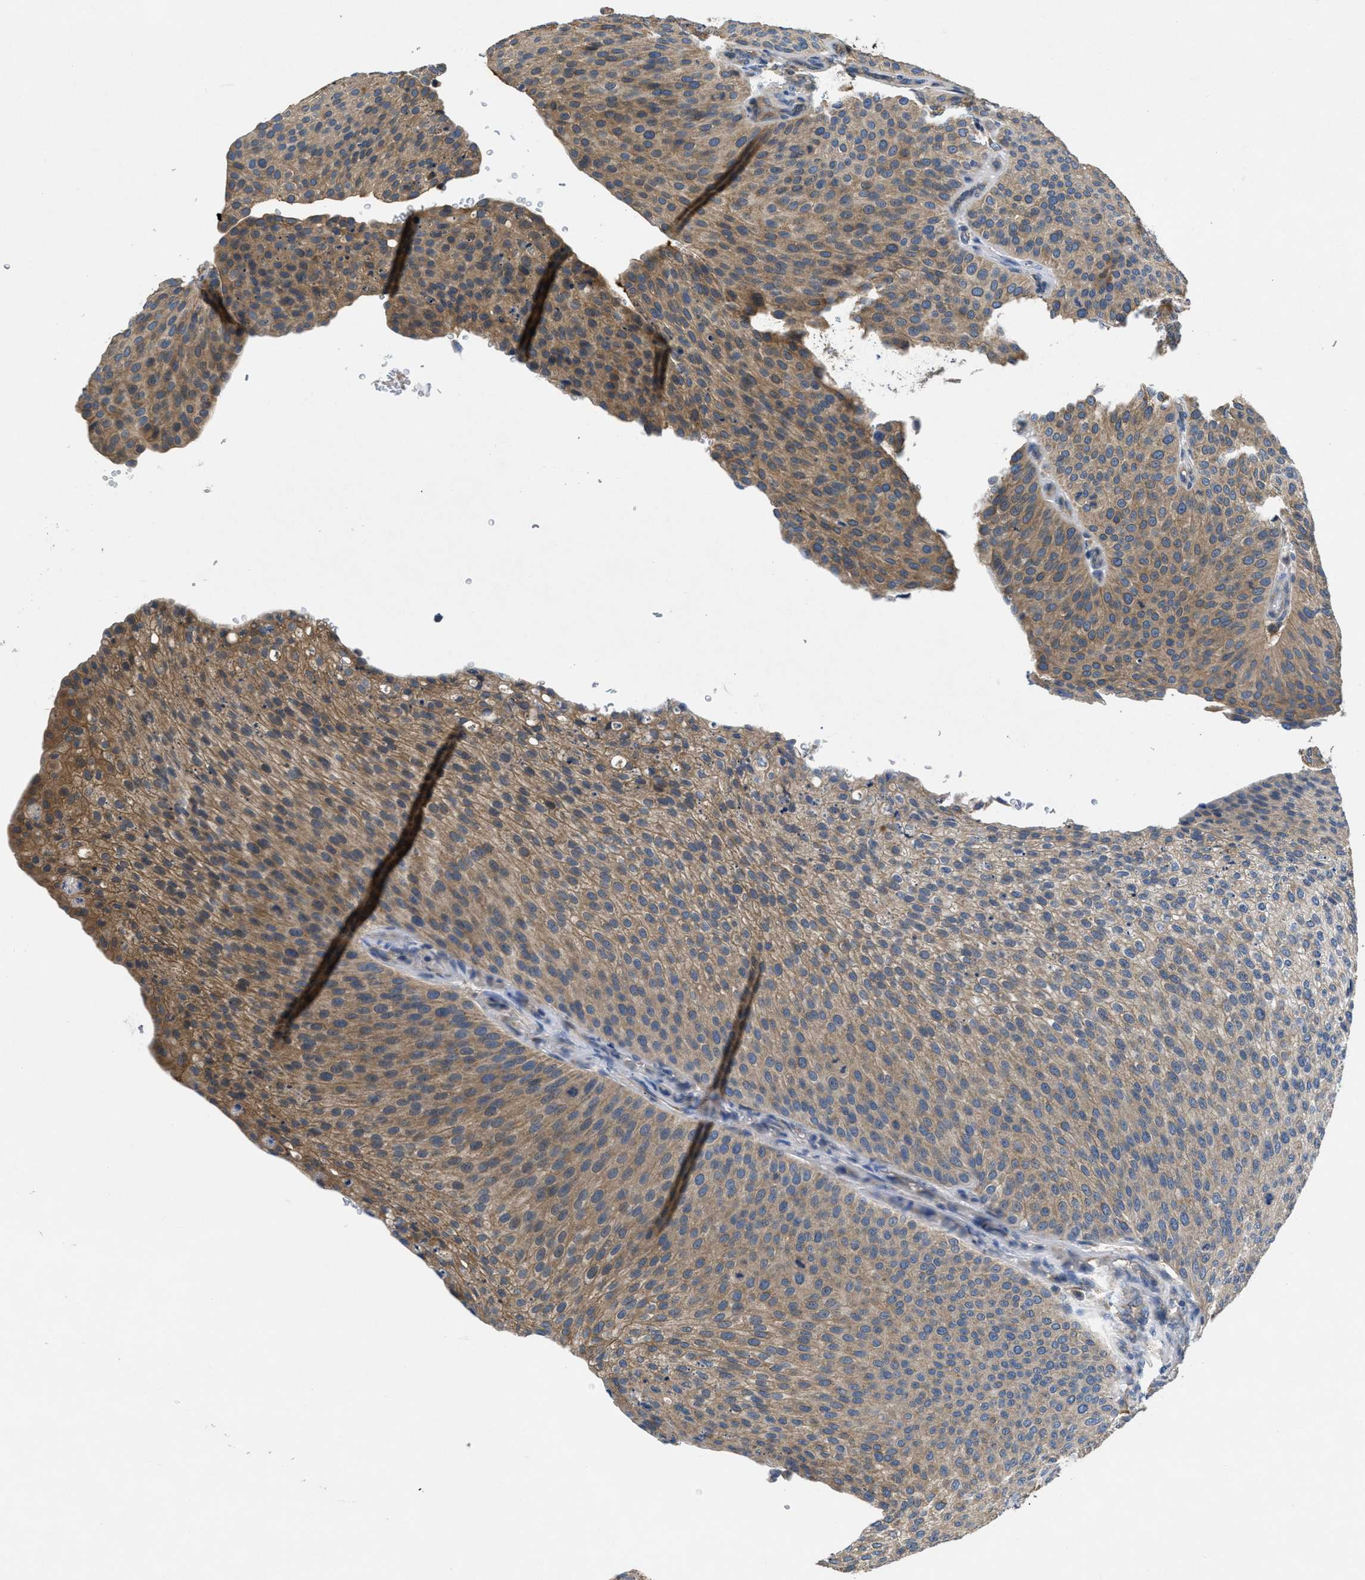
{"staining": {"intensity": "moderate", "quantity": ">75%", "location": "cytoplasmic/membranous"}, "tissue": "urothelial cancer", "cell_type": "Tumor cells", "image_type": "cancer", "snomed": [{"axis": "morphology", "description": "Urothelial carcinoma, Low grade"}, {"axis": "topography", "description": "Smooth muscle"}, {"axis": "topography", "description": "Urinary bladder"}], "caption": "The image shows staining of urothelial cancer, revealing moderate cytoplasmic/membranous protein positivity (brown color) within tumor cells.", "gene": "GALK1", "patient": {"sex": "male", "age": 60}}